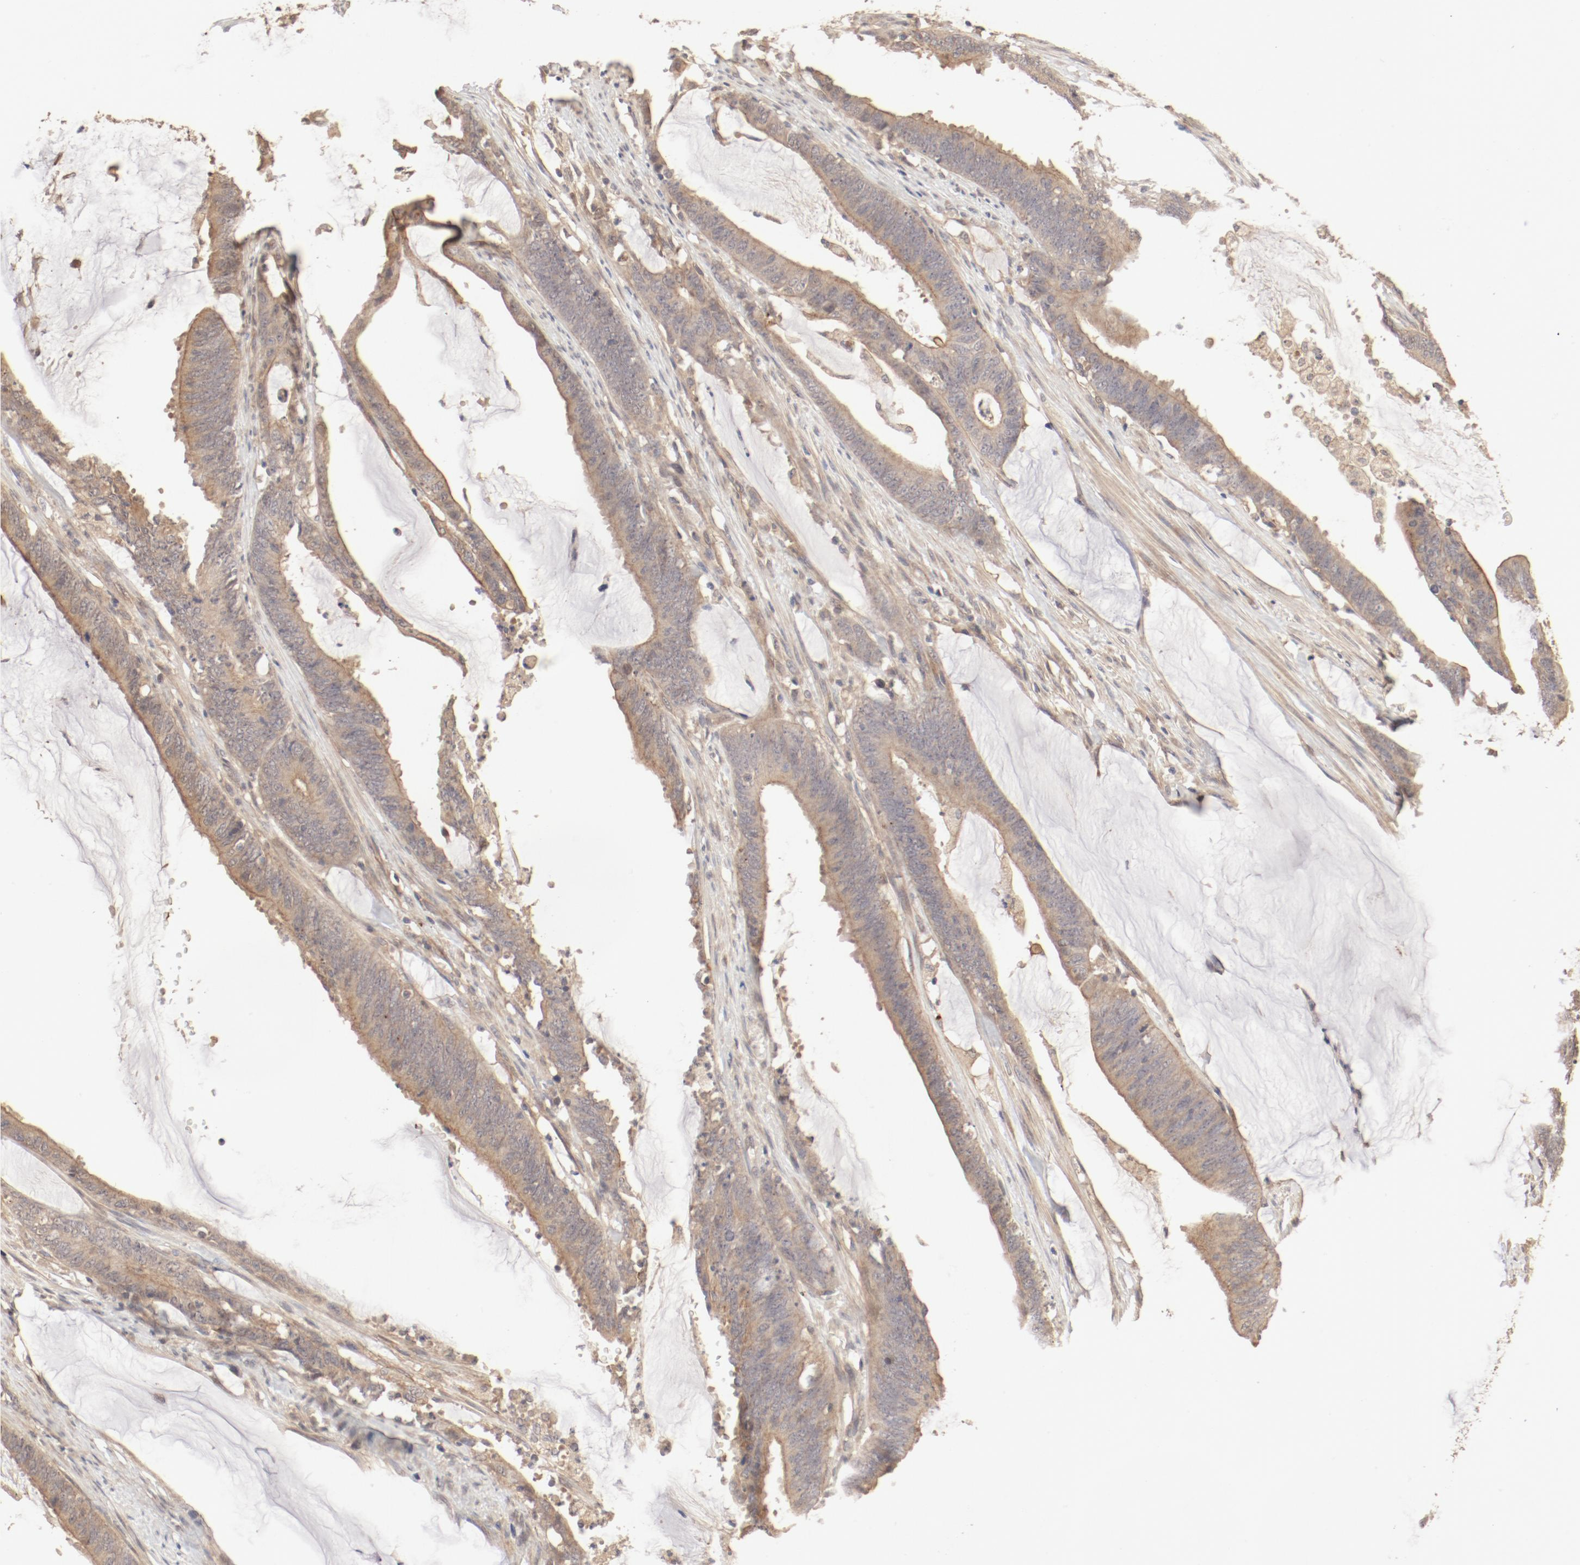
{"staining": {"intensity": "moderate", "quantity": ">75%", "location": "cytoplasmic/membranous"}, "tissue": "colorectal cancer", "cell_type": "Tumor cells", "image_type": "cancer", "snomed": [{"axis": "morphology", "description": "Adenocarcinoma, NOS"}, {"axis": "topography", "description": "Rectum"}], "caption": "Moderate cytoplasmic/membranous expression for a protein is seen in approximately >75% of tumor cells of adenocarcinoma (colorectal) using immunohistochemistry (IHC).", "gene": "IL3RA", "patient": {"sex": "female", "age": 66}}